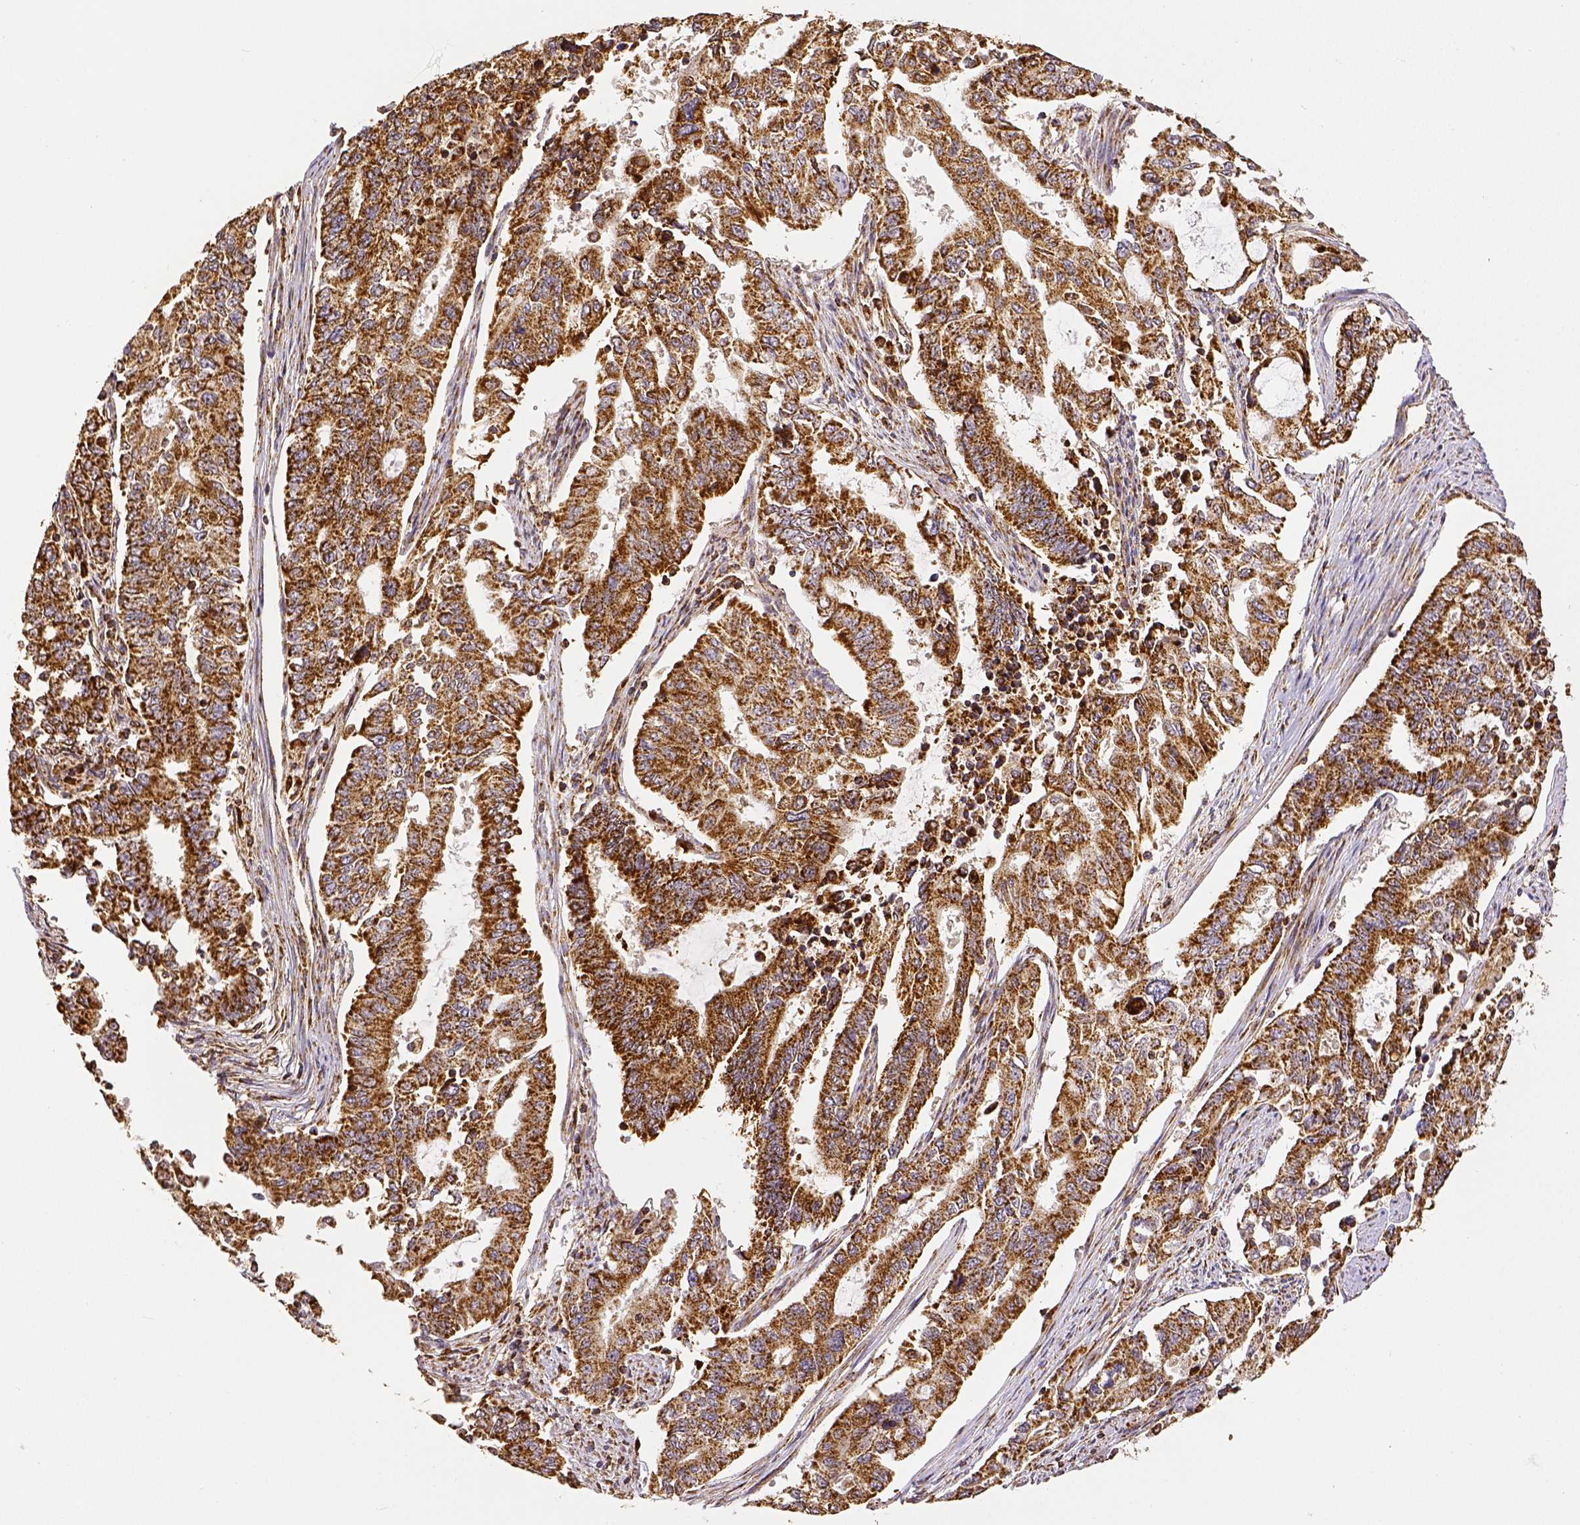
{"staining": {"intensity": "strong", "quantity": ">75%", "location": "cytoplasmic/membranous"}, "tissue": "endometrial cancer", "cell_type": "Tumor cells", "image_type": "cancer", "snomed": [{"axis": "morphology", "description": "Adenocarcinoma, NOS"}, {"axis": "topography", "description": "Uterus"}], "caption": "Immunohistochemical staining of human endometrial cancer shows strong cytoplasmic/membranous protein staining in about >75% of tumor cells.", "gene": "SDHB", "patient": {"sex": "female", "age": 59}}